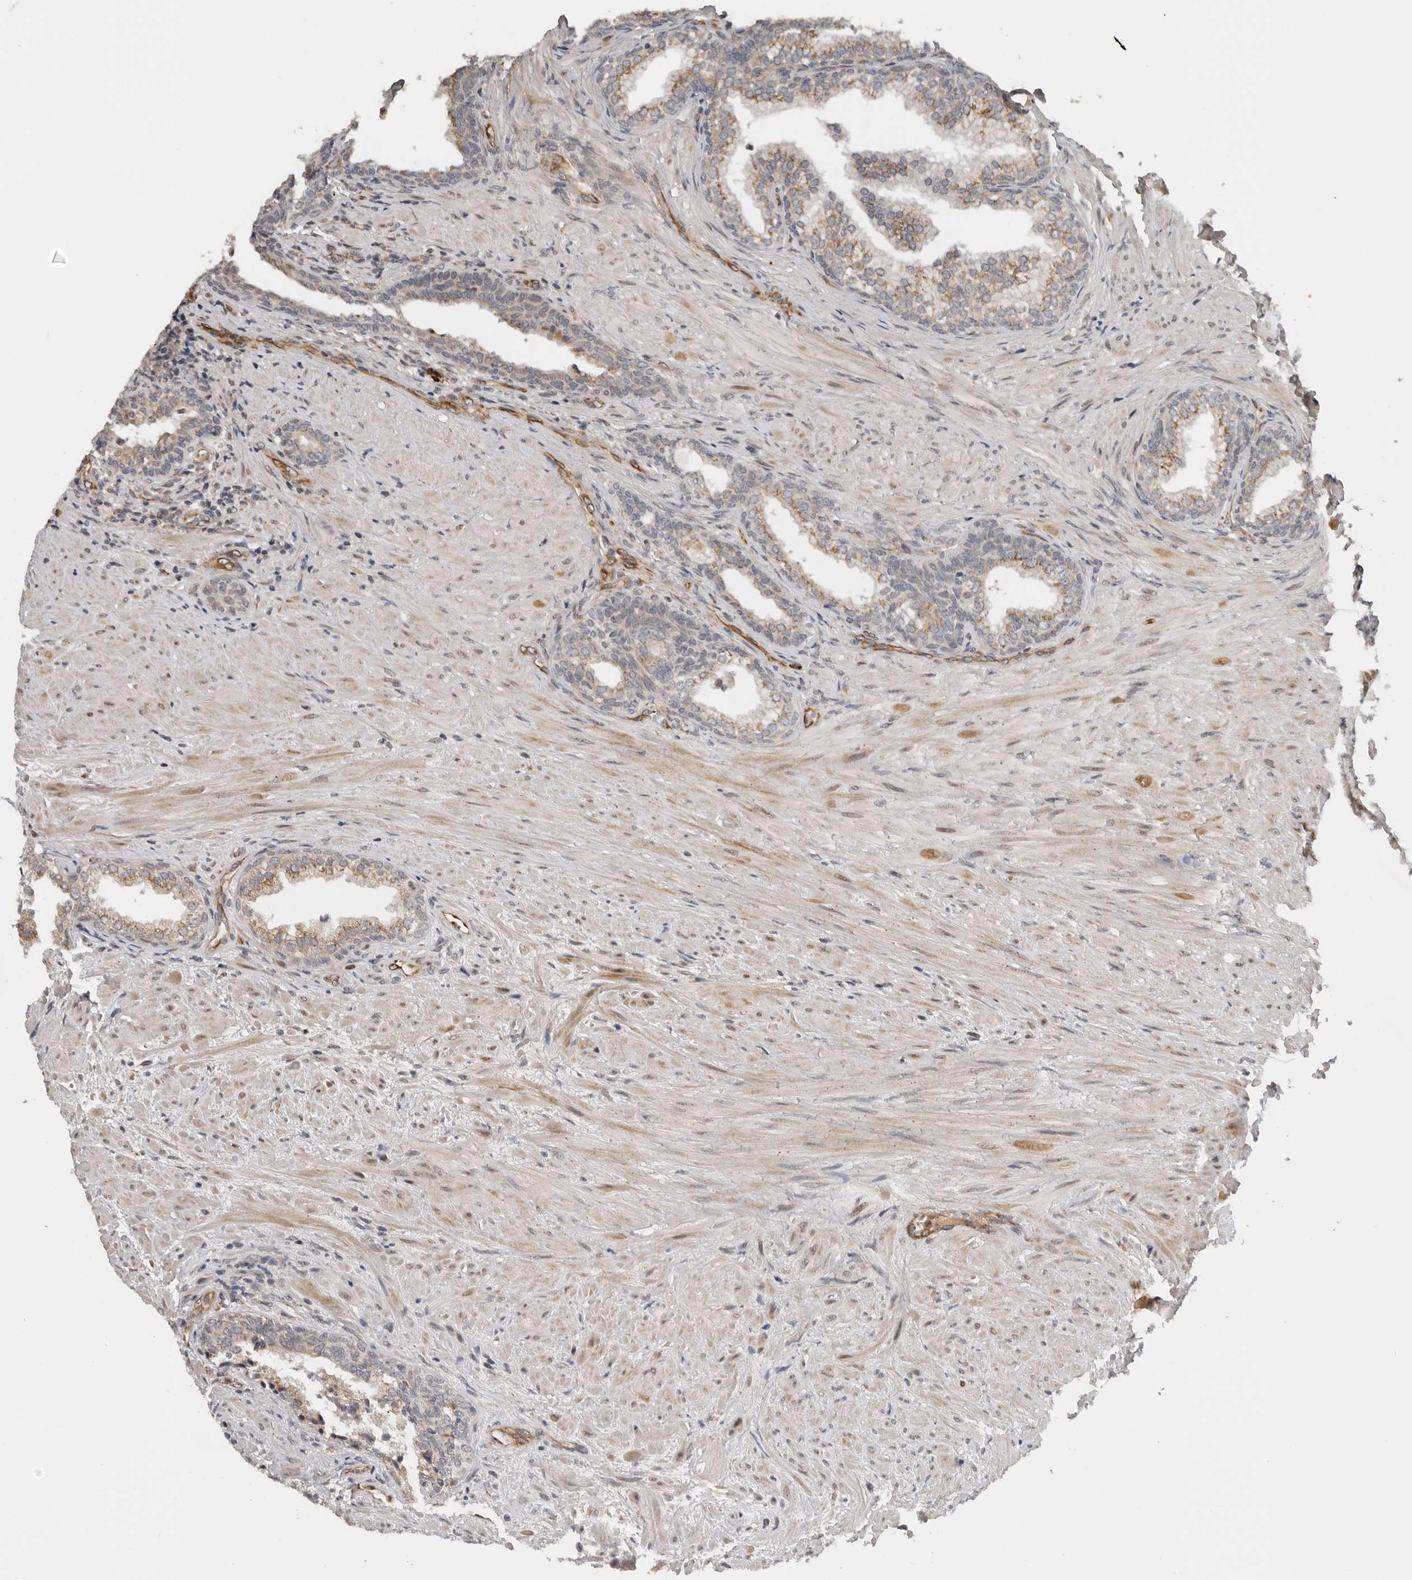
{"staining": {"intensity": "moderate", "quantity": ">75%", "location": "cytoplasmic/membranous"}, "tissue": "prostate", "cell_type": "Glandular cells", "image_type": "normal", "snomed": [{"axis": "morphology", "description": "Normal tissue, NOS"}, {"axis": "topography", "description": "Prostate"}], "caption": "About >75% of glandular cells in normal prostate demonstrate moderate cytoplasmic/membranous protein staining as visualized by brown immunohistochemical staining.", "gene": "RNF157", "patient": {"sex": "male", "age": 76}}